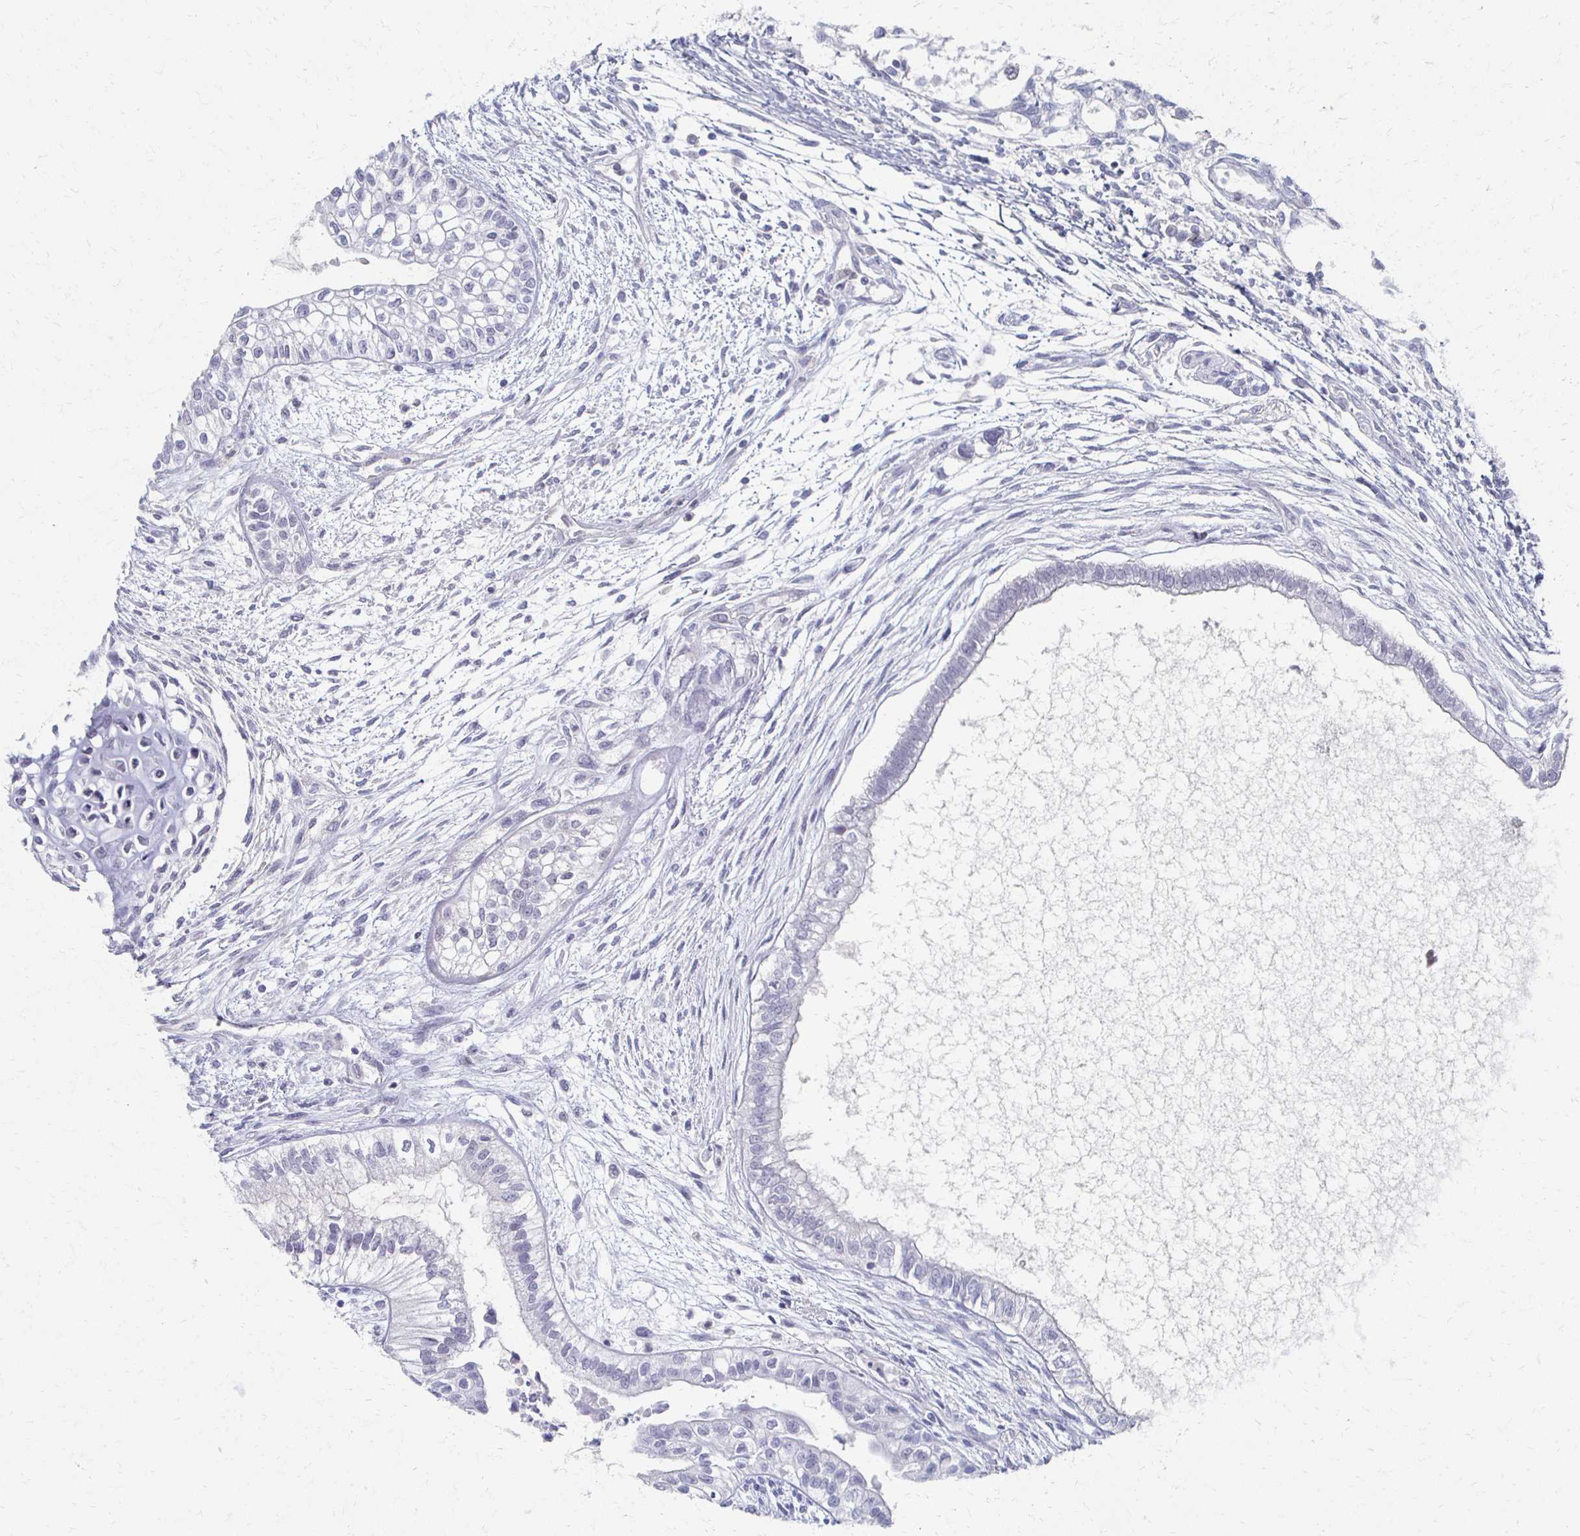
{"staining": {"intensity": "negative", "quantity": "none", "location": "none"}, "tissue": "testis cancer", "cell_type": "Tumor cells", "image_type": "cancer", "snomed": [{"axis": "morphology", "description": "Carcinoma, Embryonal, NOS"}, {"axis": "topography", "description": "Testis"}], "caption": "IHC of human testis cancer demonstrates no positivity in tumor cells.", "gene": "CXCR2", "patient": {"sex": "male", "age": 37}}